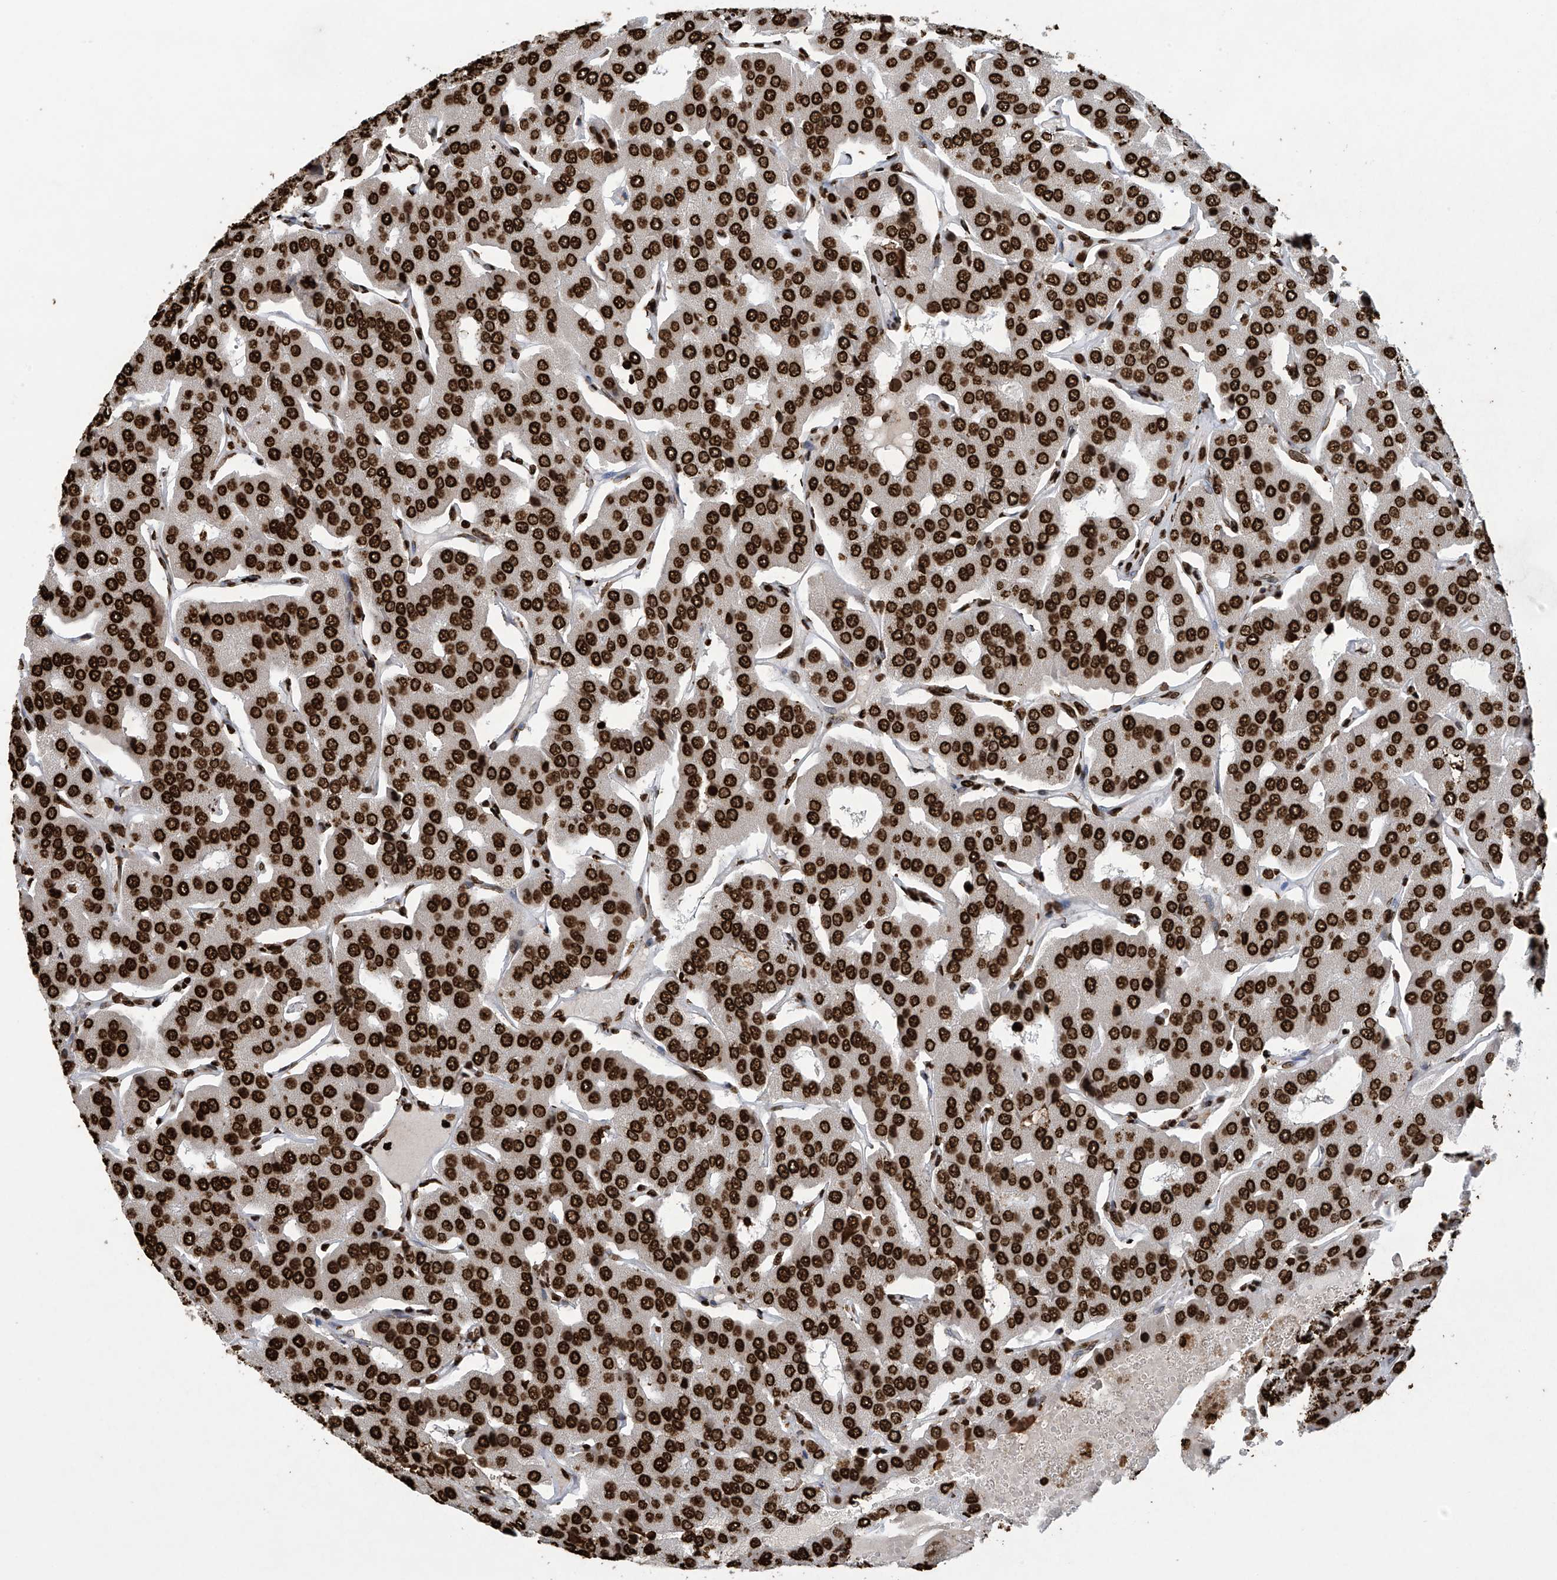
{"staining": {"intensity": "strong", "quantity": ">75%", "location": "nuclear"}, "tissue": "parathyroid gland", "cell_type": "Glandular cells", "image_type": "normal", "snomed": [{"axis": "morphology", "description": "Normal tissue, NOS"}, {"axis": "morphology", "description": "Adenoma, NOS"}, {"axis": "topography", "description": "Parathyroid gland"}], "caption": "Immunohistochemical staining of normal parathyroid gland demonstrates >75% levels of strong nuclear protein expression in approximately >75% of glandular cells.", "gene": "H3", "patient": {"sex": "female", "age": 86}}